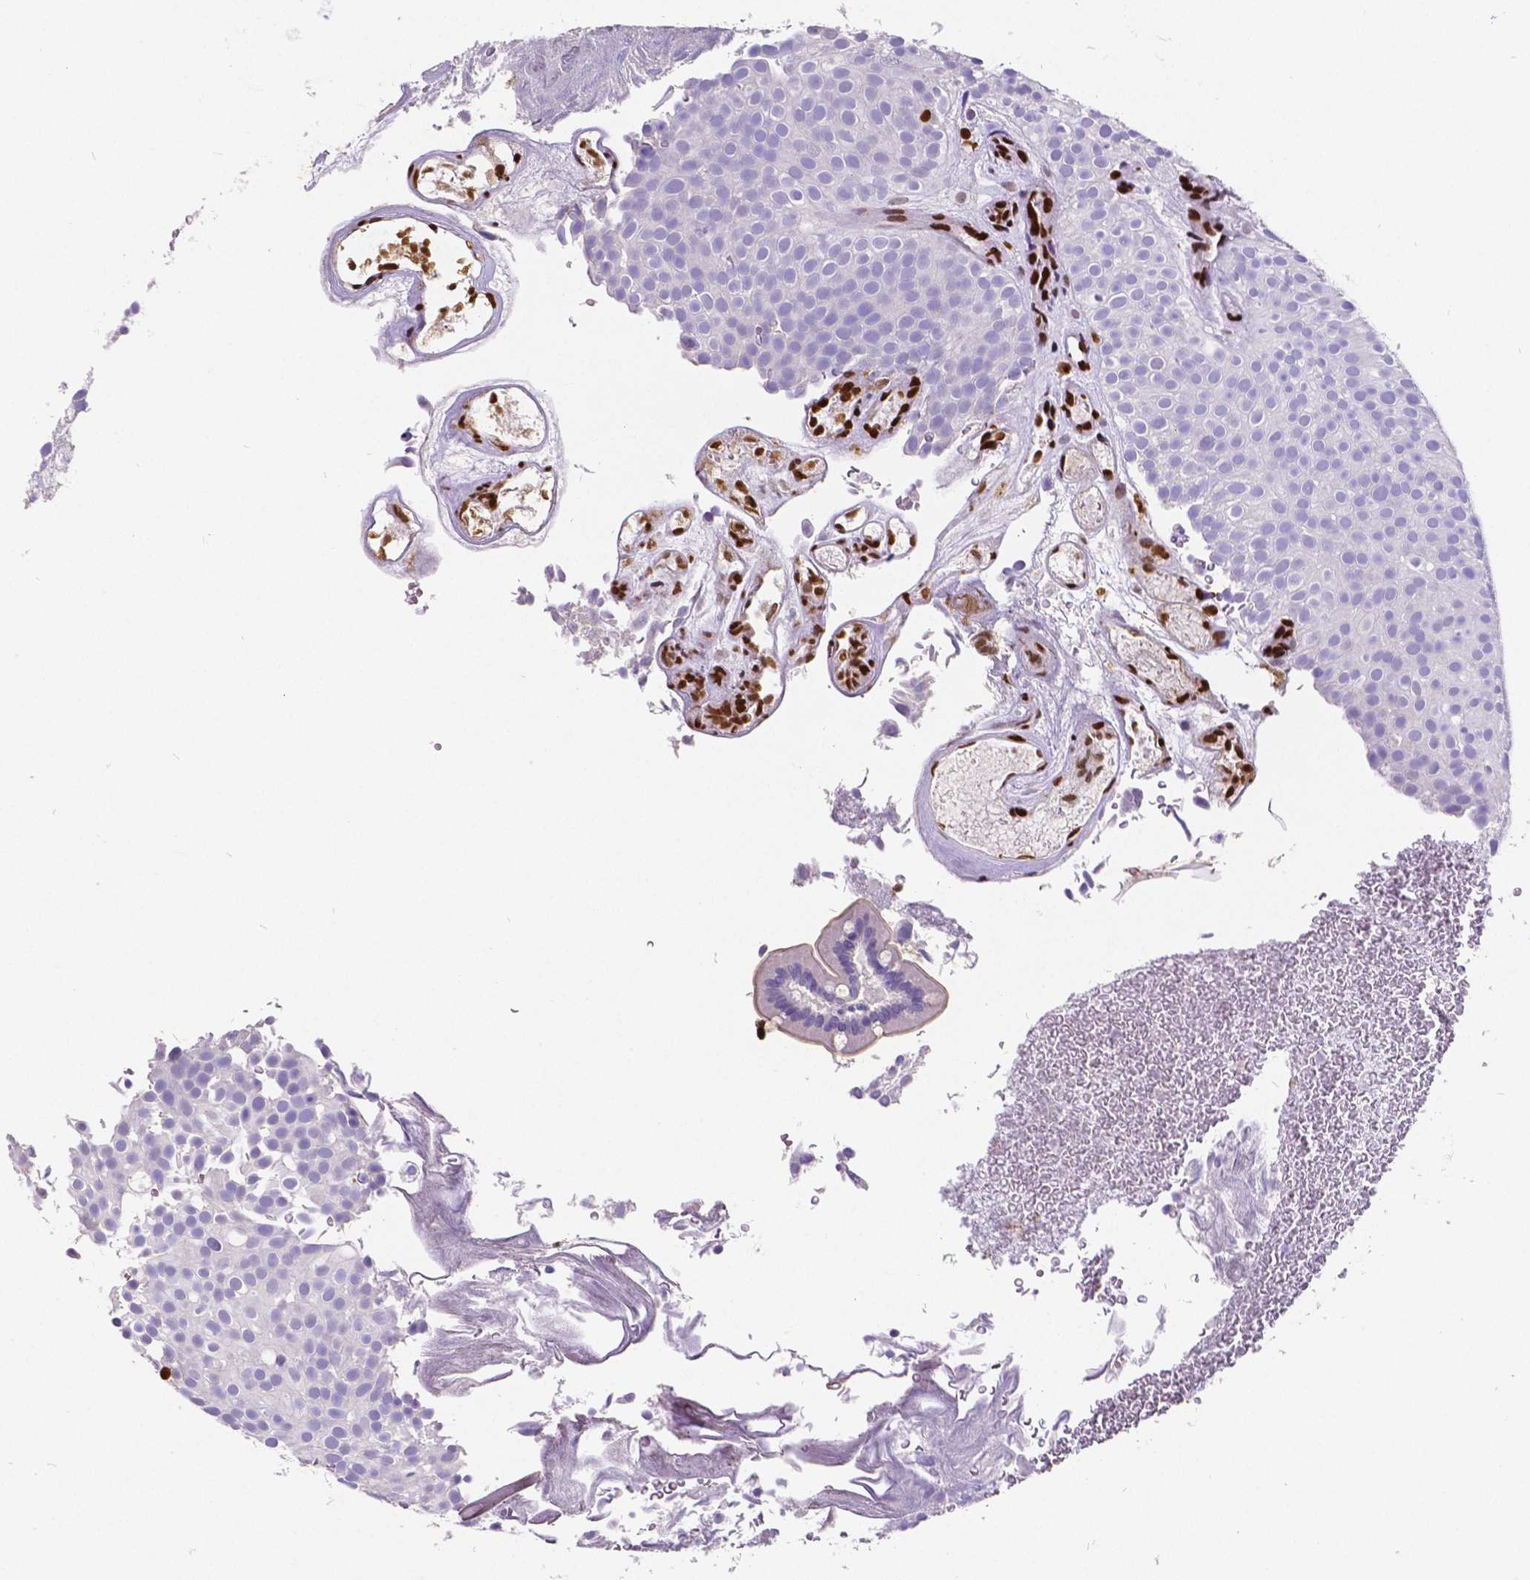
{"staining": {"intensity": "negative", "quantity": "none", "location": "none"}, "tissue": "urothelial cancer", "cell_type": "Tumor cells", "image_type": "cancer", "snomed": [{"axis": "morphology", "description": "Urothelial carcinoma, Low grade"}, {"axis": "topography", "description": "Urinary bladder"}], "caption": "DAB immunohistochemical staining of human urothelial cancer exhibits no significant positivity in tumor cells.", "gene": "MEF2C", "patient": {"sex": "male", "age": 78}}